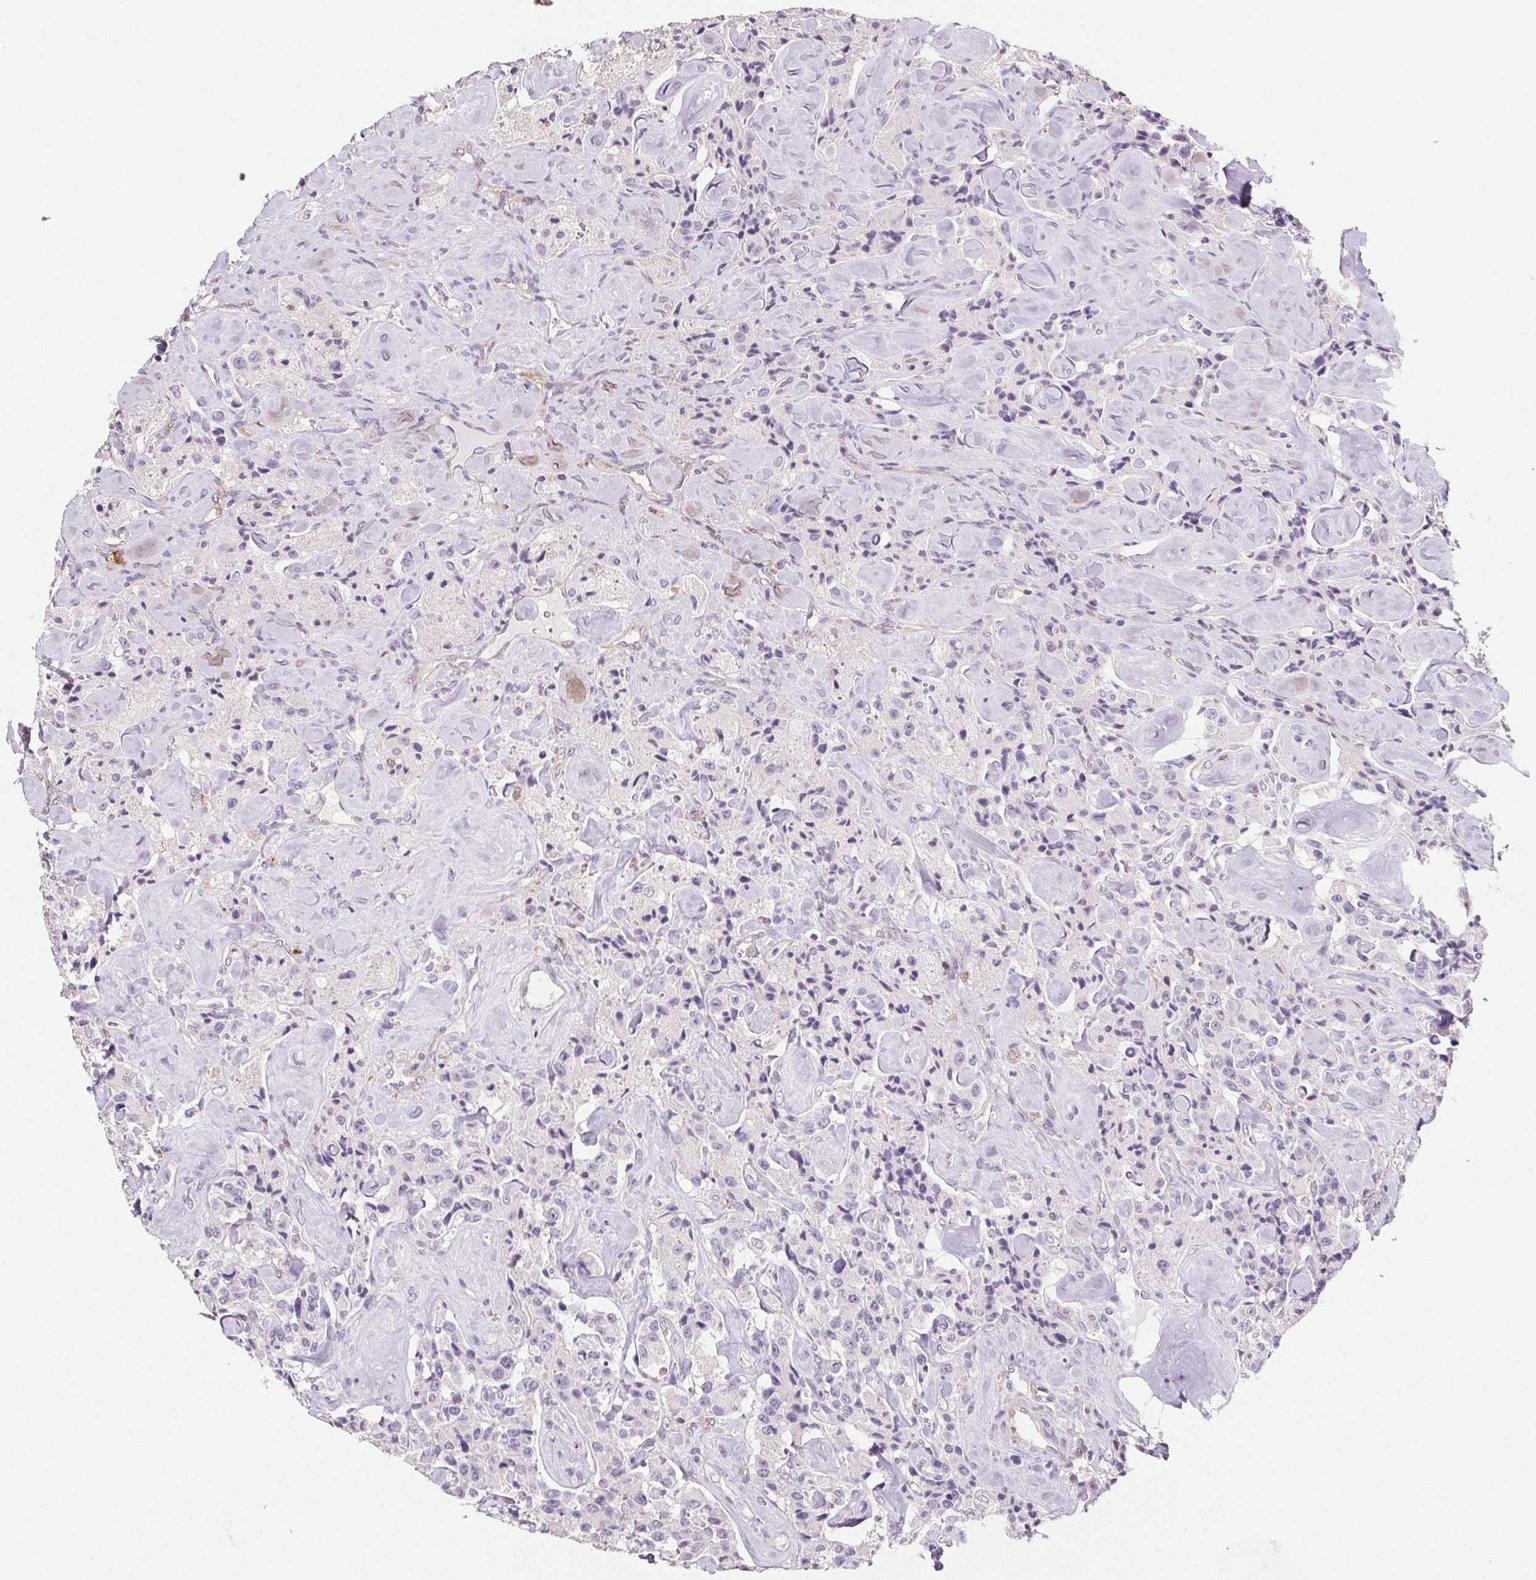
{"staining": {"intensity": "negative", "quantity": "none", "location": "none"}, "tissue": "carcinoid", "cell_type": "Tumor cells", "image_type": "cancer", "snomed": [{"axis": "morphology", "description": "Carcinoid, malignant, NOS"}, {"axis": "topography", "description": "Pancreas"}], "caption": "Tumor cells show no significant staining in carcinoid (malignant). The staining is performed using DAB (3,3'-diaminobenzidine) brown chromogen with nuclei counter-stained in using hematoxylin.", "gene": "GBP1", "patient": {"sex": "male", "age": 41}}